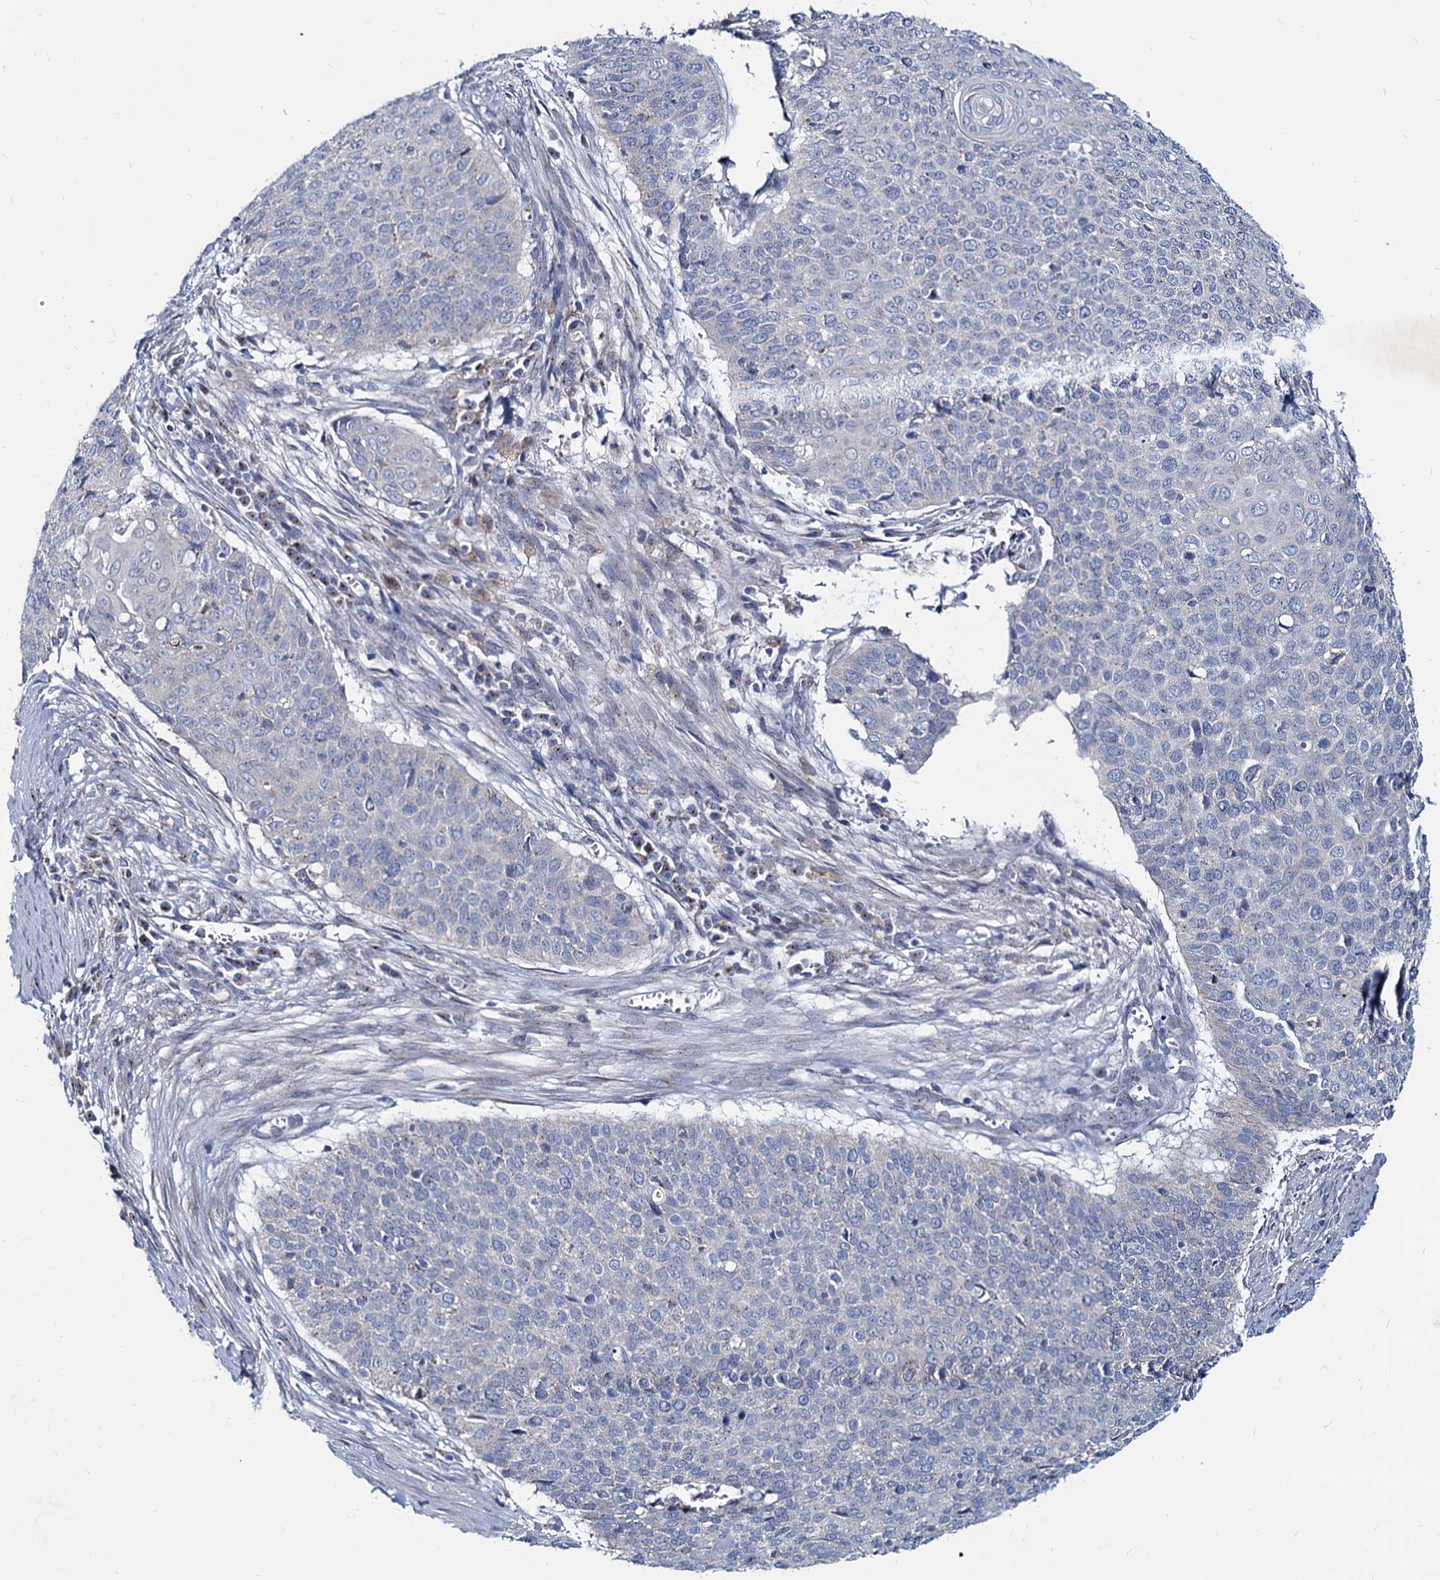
{"staining": {"intensity": "negative", "quantity": "none", "location": "none"}, "tissue": "cervical cancer", "cell_type": "Tumor cells", "image_type": "cancer", "snomed": [{"axis": "morphology", "description": "Squamous cell carcinoma, NOS"}, {"axis": "topography", "description": "Cervix"}], "caption": "This is an immunohistochemistry image of cervical squamous cell carcinoma. There is no expression in tumor cells.", "gene": "AGBL4", "patient": {"sex": "female", "age": 39}}